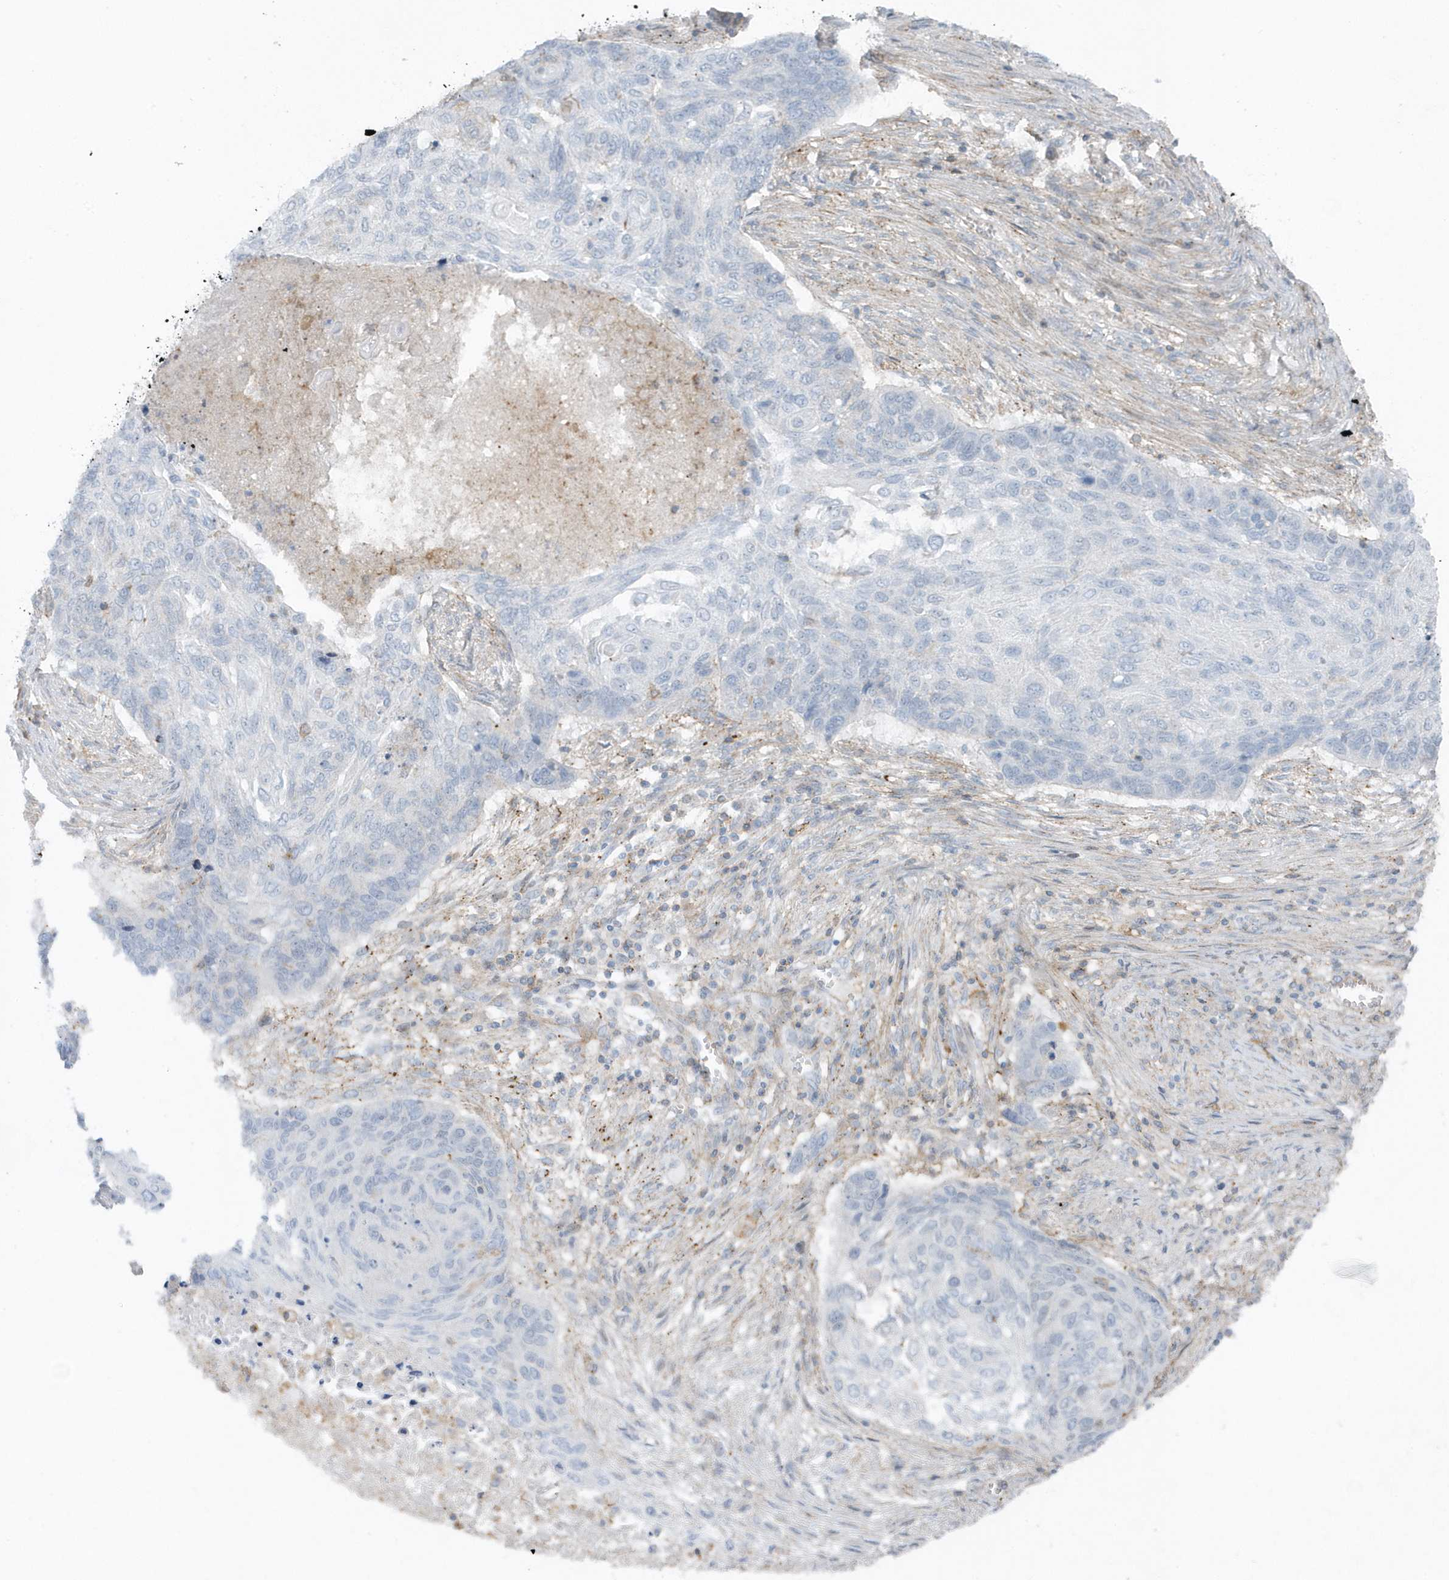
{"staining": {"intensity": "negative", "quantity": "none", "location": "none"}, "tissue": "lung cancer", "cell_type": "Tumor cells", "image_type": "cancer", "snomed": [{"axis": "morphology", "description": "Squamous cell carcinoma, NOS"}, {"axis": "topography", "description": "Lung"}], "caption": "The IHC histopathology image has no significant staining in tumor cells of lung cancer (squamous cell carcinoma) tissue.", "gene": "CACNB2", "patient": {"sex": "female", "age": 63}}